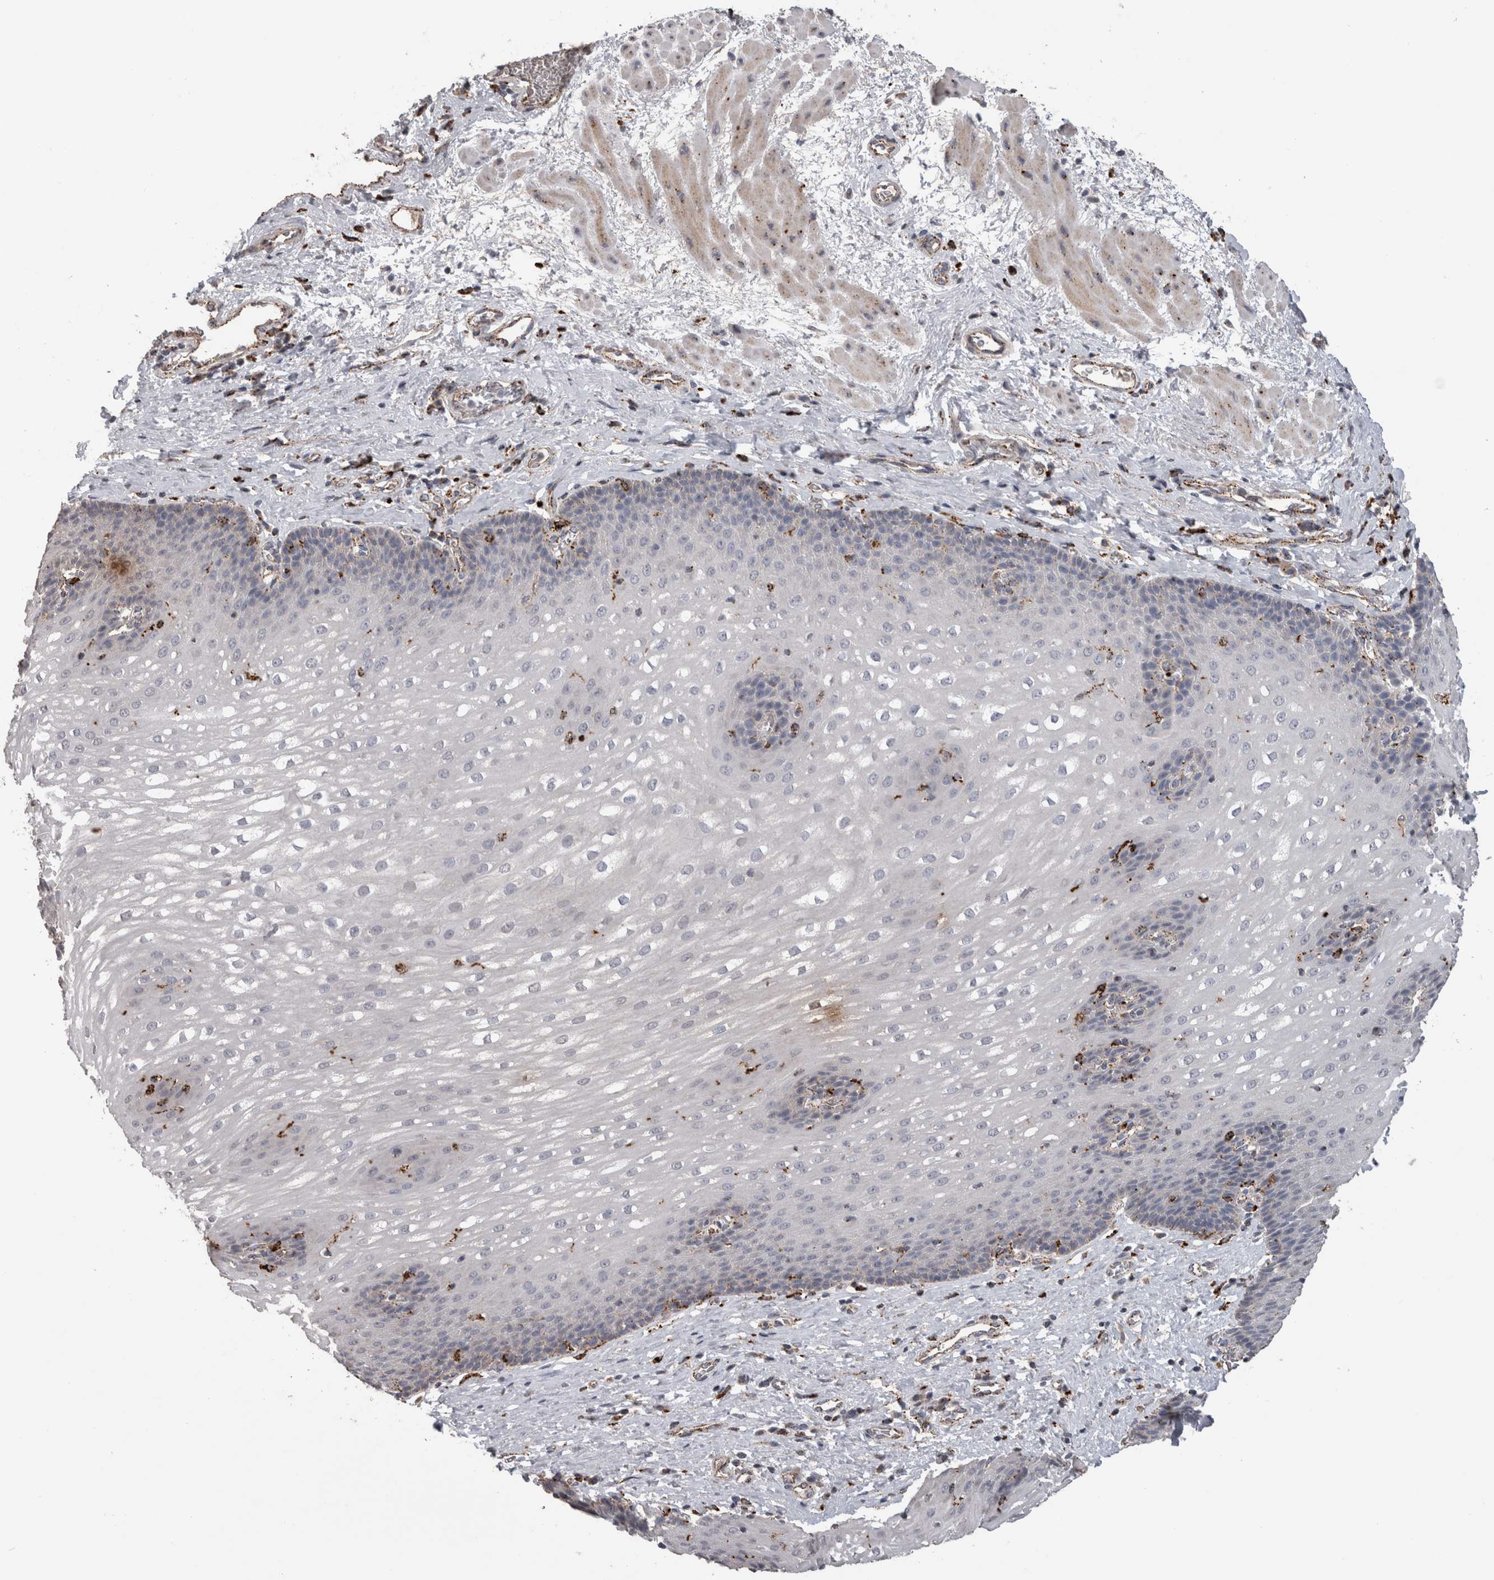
{"staining": {"intensity": "negative", "quantity": "none", "location": "none"}, "tissue": "esophagus", "cell_type": "Squamous epithelial cells", "image_type": "normal", "snomed": [{"axis": "morphology", "description": "Normal tissue, NOS"}, {"axis": "topography", "description": "Esophagus"}], "caption": "The image exhibits no significant staining in squamous epithelial cells of esophagus. (Brightfield microscopy of DAB (3,3'-diaminobenzidine) immunohistochemistry at high magnification).", "gene": "CTSZ", "patient": {"sex": "male", "age": 48}}